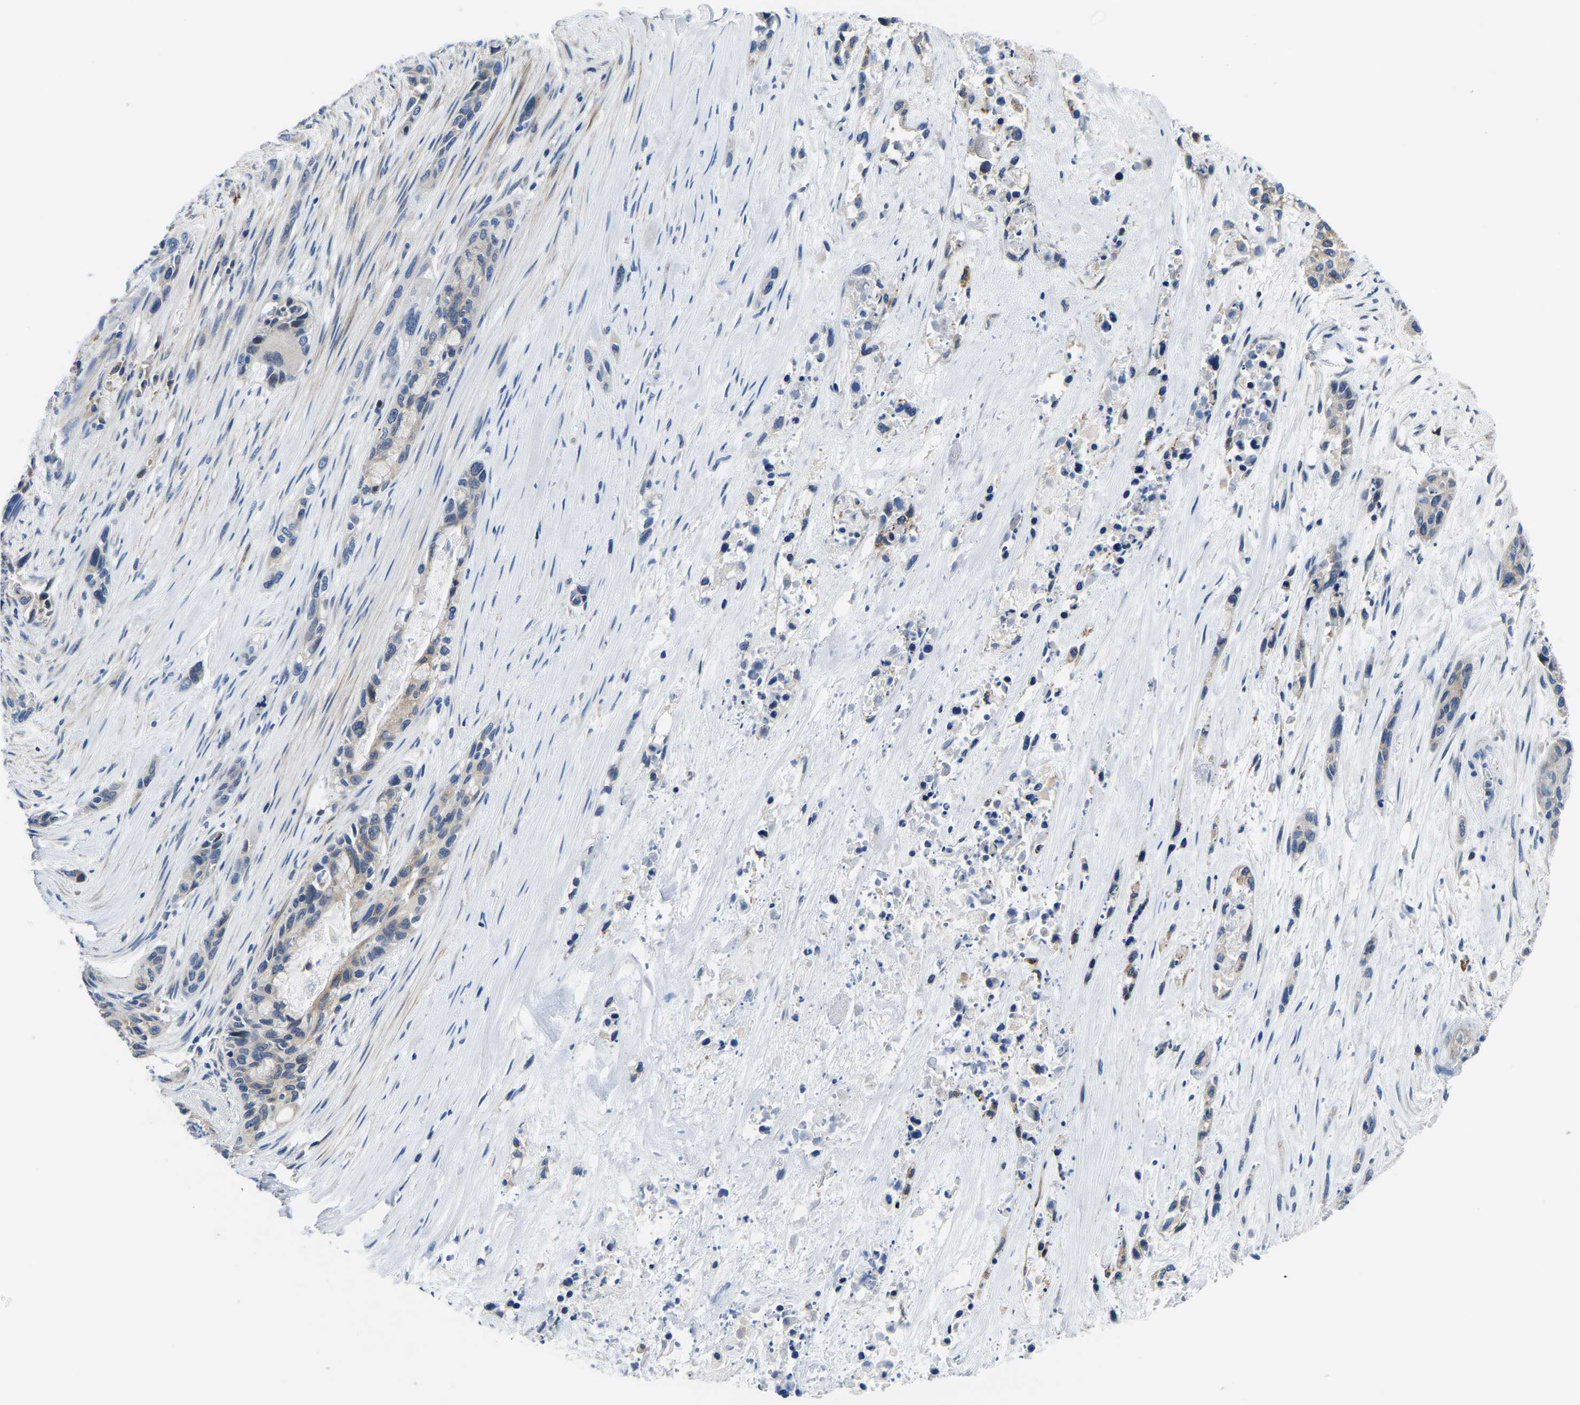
{"staining": {"intensity": "weak", "quantity": "25%-75%", "location": "cytoplasmic/membranous"}, "tissue": "pancreatic cancer", "cell_type": "Tumor cells", "image_type": "cancer", "snomed": [{"axis": "morphology", "description": "Adenocarcinoma, NOS"}, {"axis": "topography", "description": "Pancreas"}], "caption": "Protein staining of pancreatic adenocarcinoma tissue reveals weak cytoplasmic/membranous positivity in about 25%-75% of tumor cells.", "gene": "LIAS", "patient": {"sex": "male", "age": 53}}